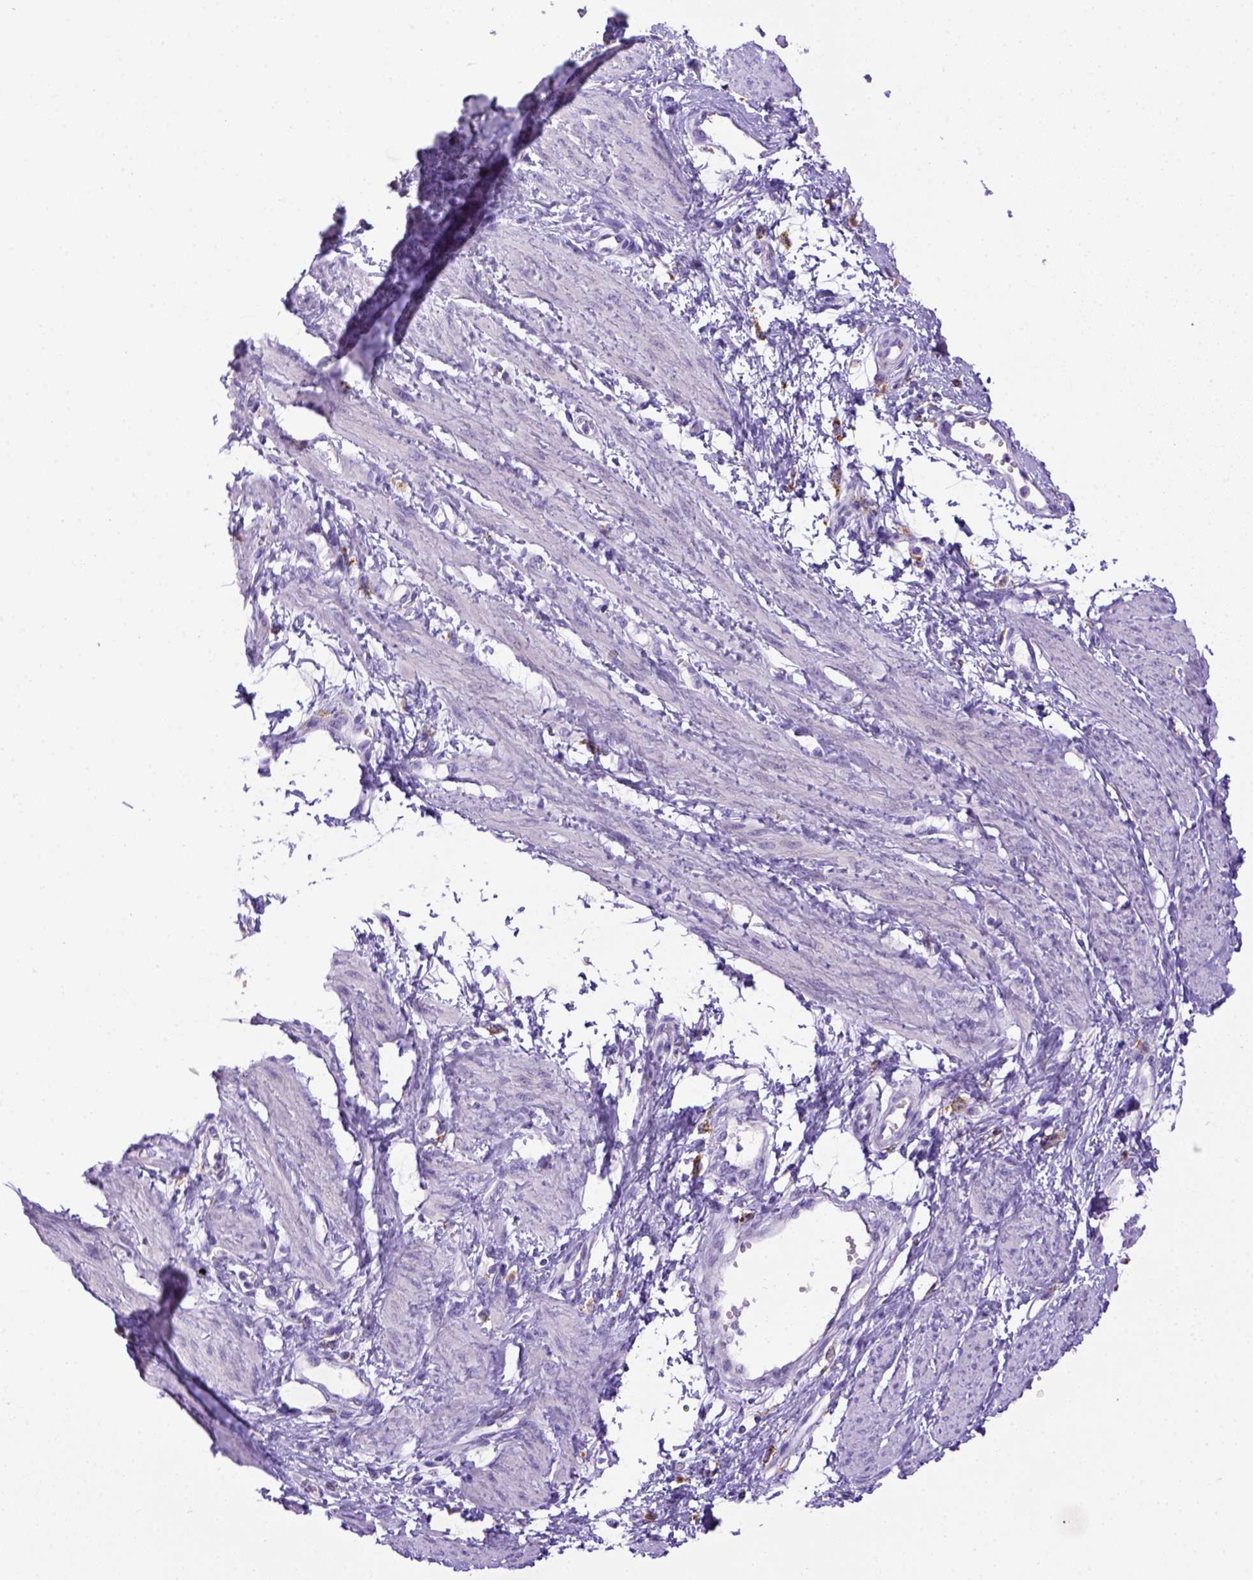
{"staining": {"intensity": "negative", "quantity": "none", "location": "none"}, "tissue": "smooth muscle", "cell_type": "Smooth muscle cells", "image_type": "normal", "snomed": [{"axis": "morphology", "description": "Normal tissue, NOS"}, {"axis": "topography", "description": "Smooth muscle"}, {"axis": "topography", "description": "Uterus"}], "caption": "A high-resolution image shows immunohistochemistry (IHC) staining of normal smooth muscle, which demonstrates no significant staining in smooth muscle cells. Nuclei are stained in blue.", "gene": "CD68", "patient": {"sex": "female", "age": 39}}